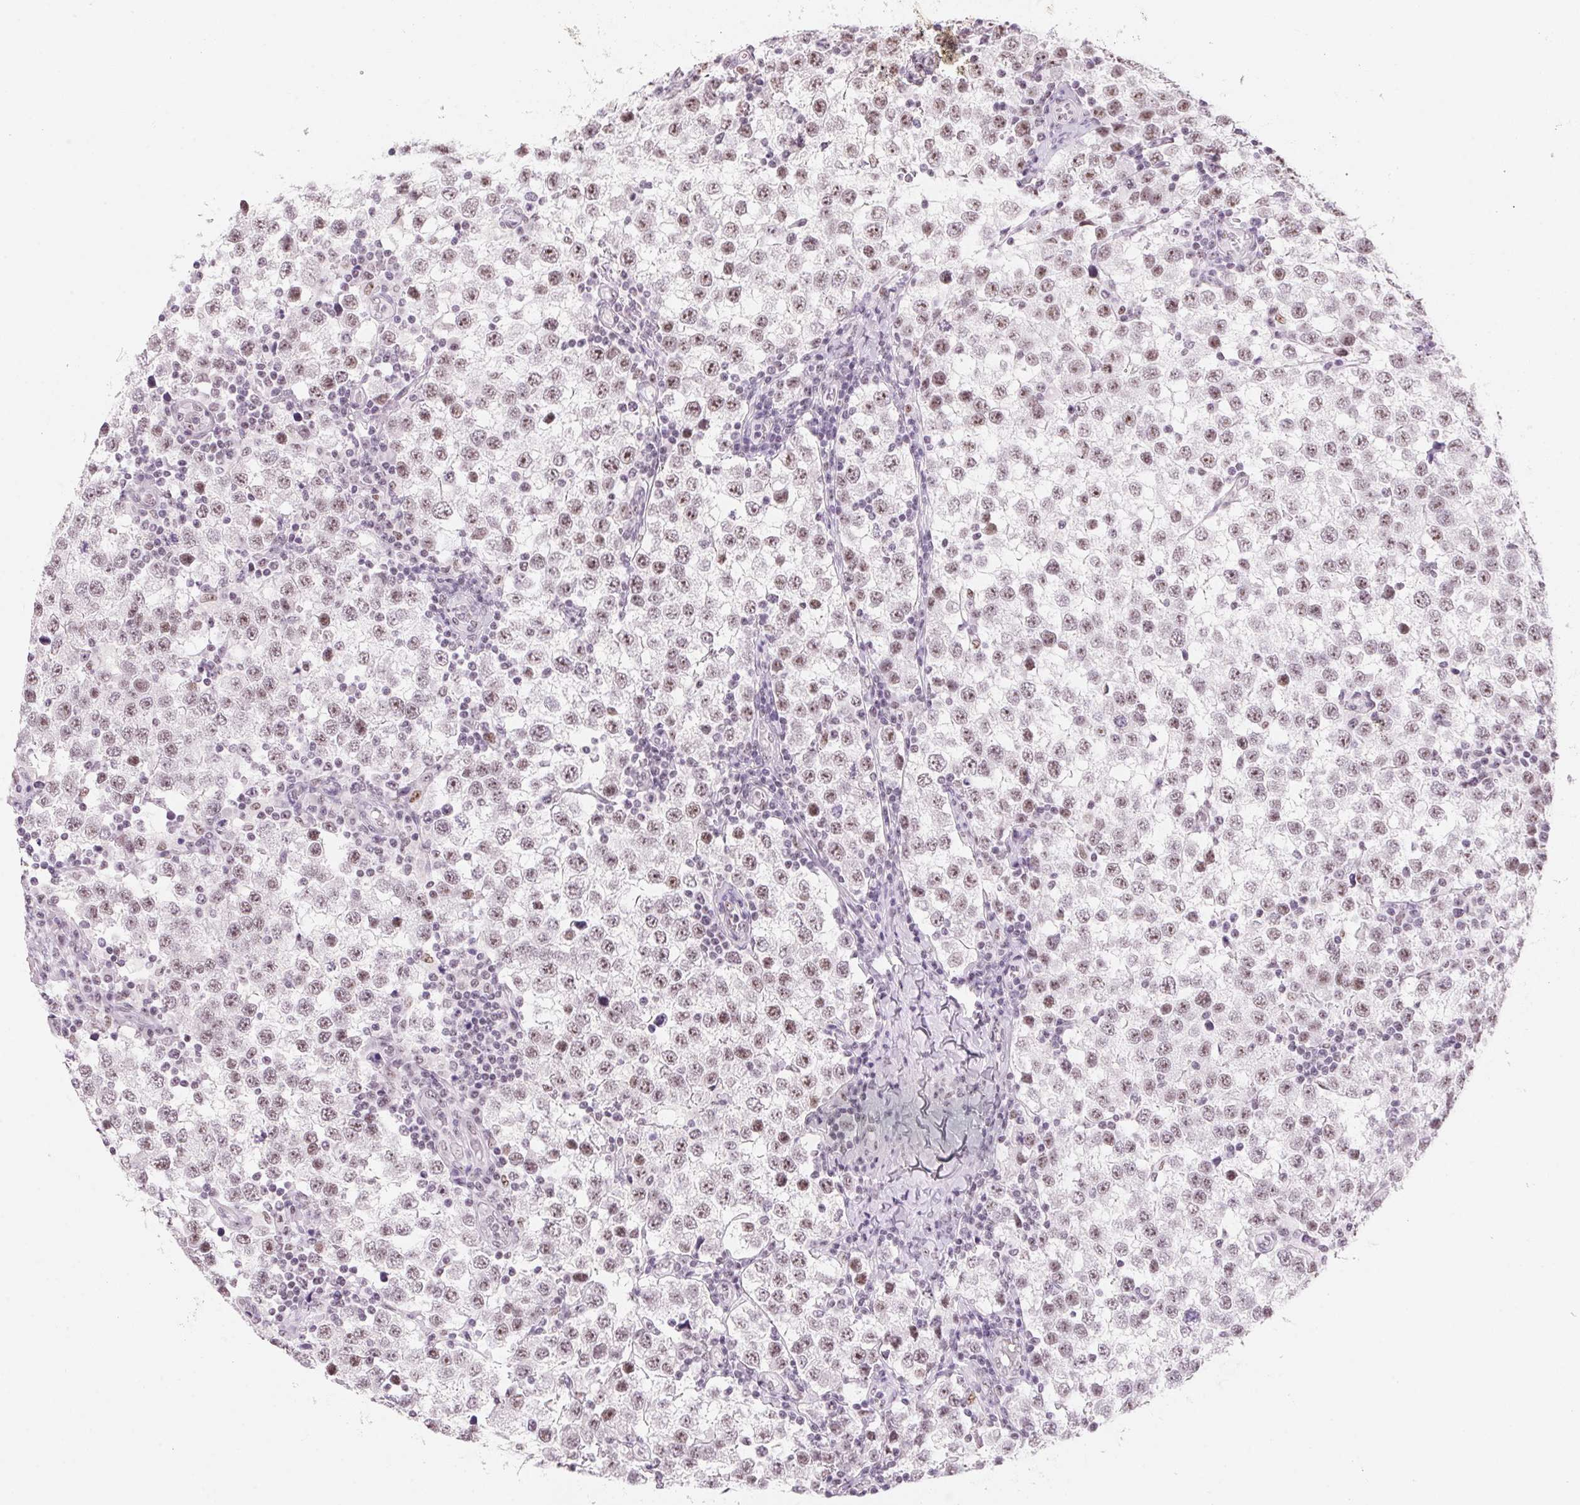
{"staining": {"intensity": "weak", "quantity": ">75%", "location": "nuclear"}, "tissue": "testis cancer", "cell_type": "Tumor cells", "image_type": "cancer", "snomed": [{"axis": "morphology", "description": "Seminoma, NOS"}, {"axis": "topography", "description": "Testis"}], "caption": "Tumor cells reveal weak nuclear expression in approximately >75% of cells in testis cancer.", "gene": "ZIC4", "patient": {"sex": "male", "age": 34}}